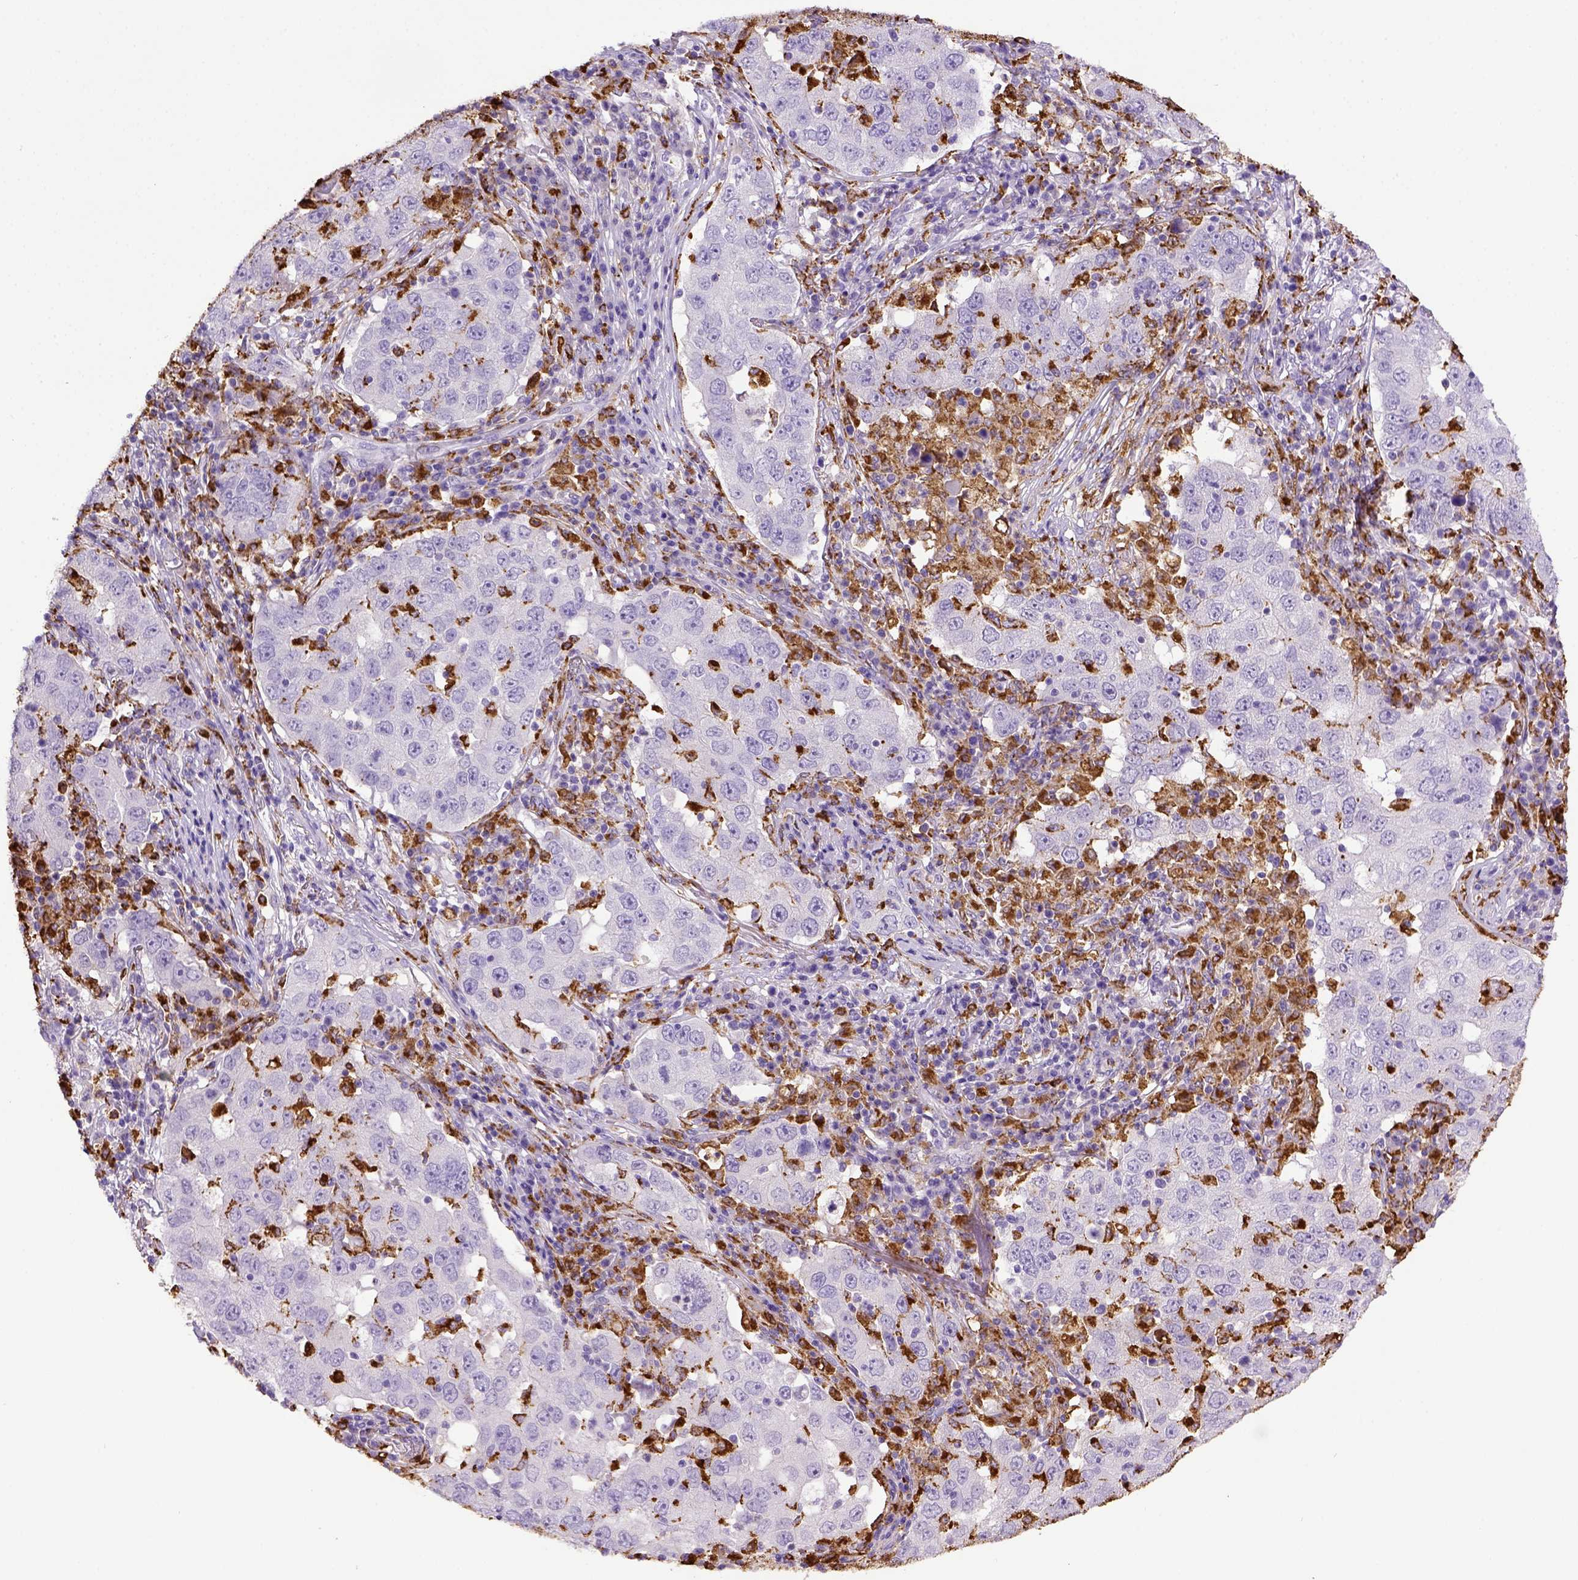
{"staining": {"intensity": "negative", "quantity": "none", "location": "none"}, "tissue": "lung cancer", "cell_type": "Tumor cells", "image_type": "cancer", "snomed": [{"axis": "morphology", "description": "Adenocarcinoma, NOS"}, {"axis": "topography", "description": "Lung"}], "caption": "This is an IHC micrograph of lung cancer (adenocarcinoma). There is no positivity in tumor cells.", "gene": "CD68", "patient": {"sex": "male", "age": 73}}